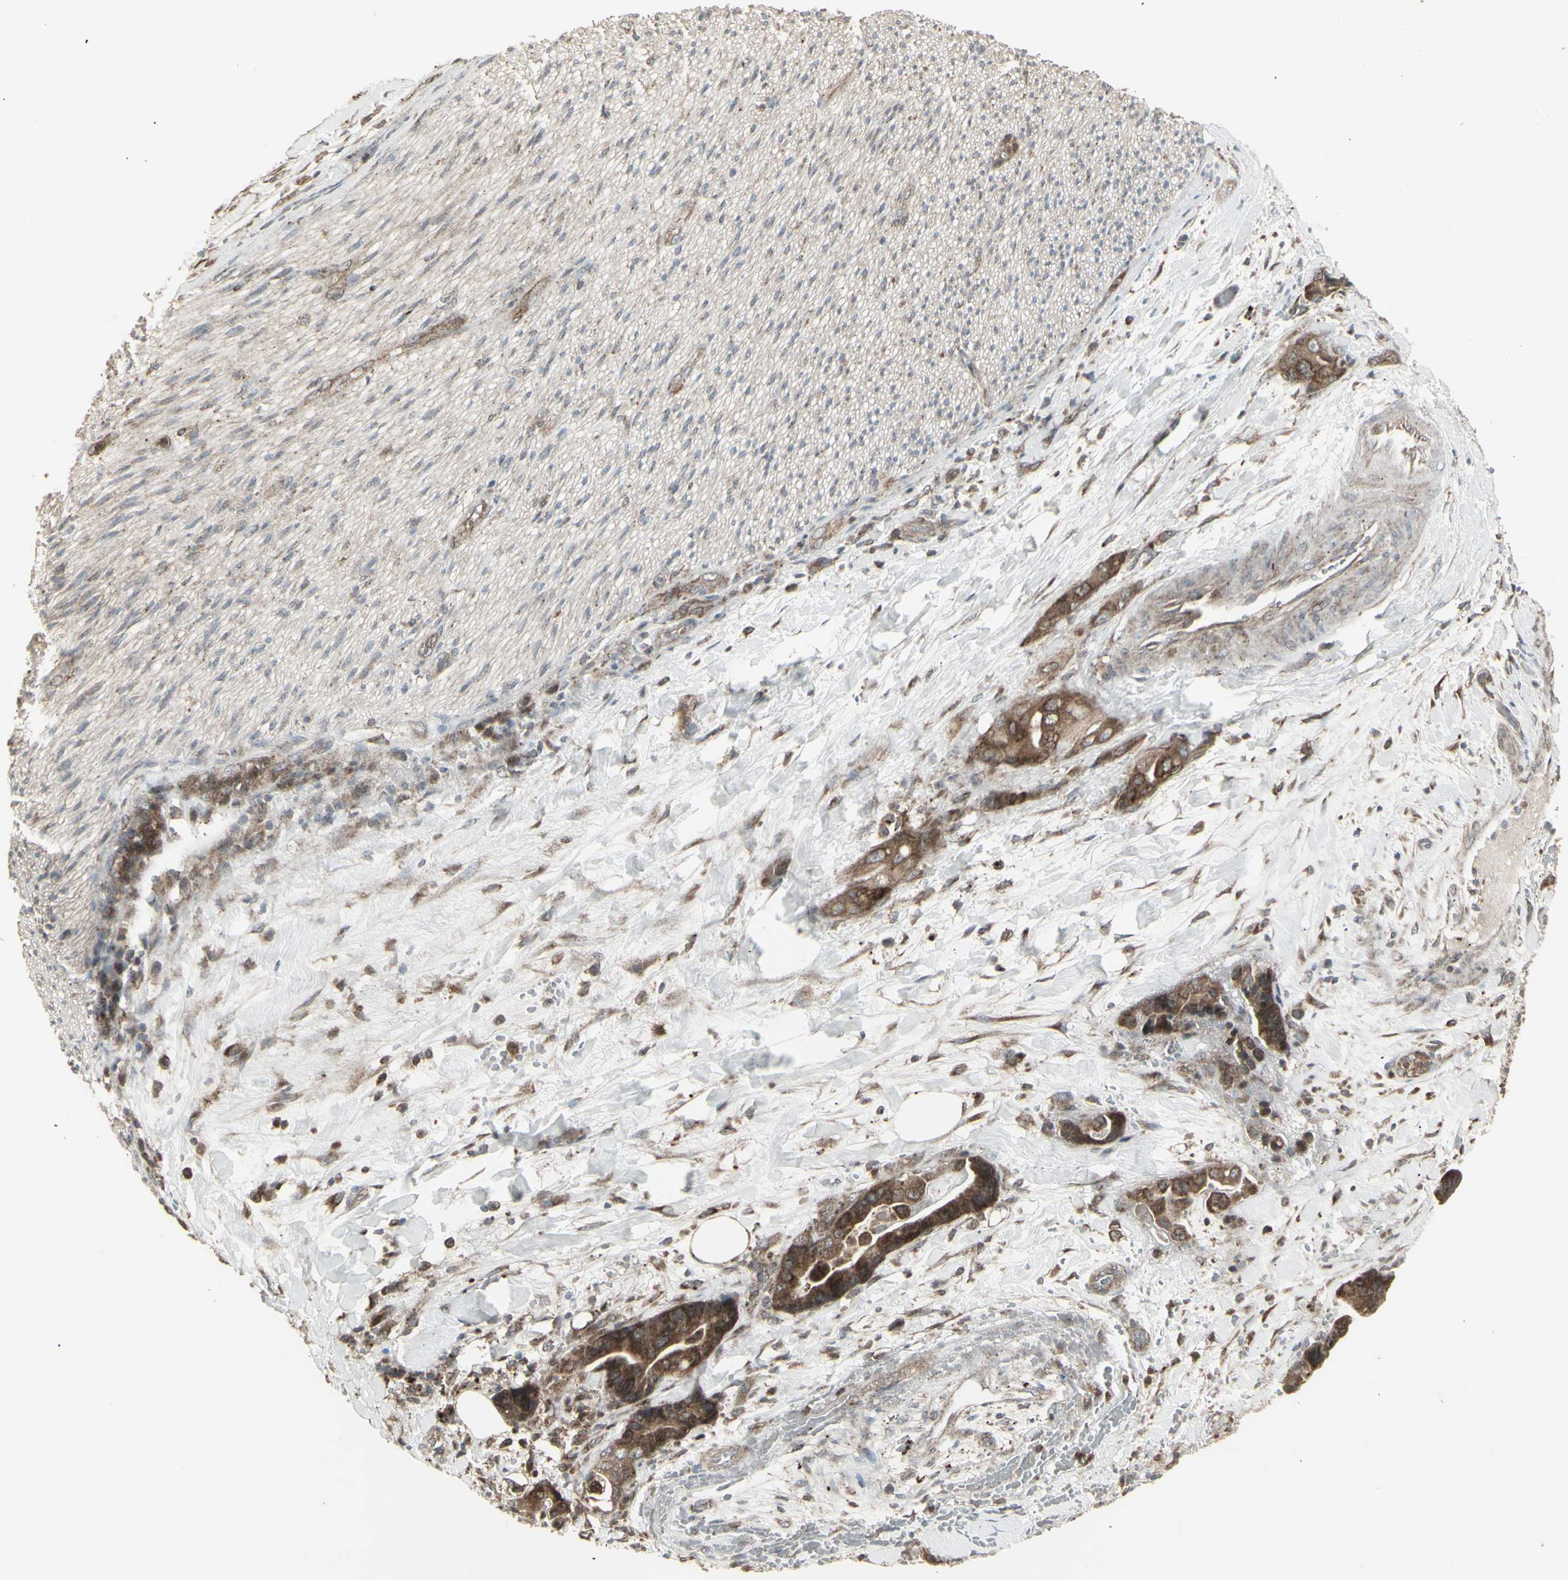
{"staining": {"intensity": "strong", "quantity": ">75%", "location": "cytoplasmic/membranous"}, "tissue": "liver cancer", "cell_type": "Tumor cells", "image_type": "cancer", "snomed": [{"axis": "morphology", "description": "Cholangiocarcinoma"}, {"axis": "topography", "description": "Liver"}], "caption": "Liver cancer tissue shows strong cytoplasmic/membranous staining in about >75% of tumor cells, visualized by immunohistochemistry. The protein is stained brown, and the nuclei are stained in blue (DAB (3,3'-diaminobenzidine) IHC with brightfield microscopy, high magnification).", "gene": "RNASEL", "patient": {"sex": "female", "age": 61}}